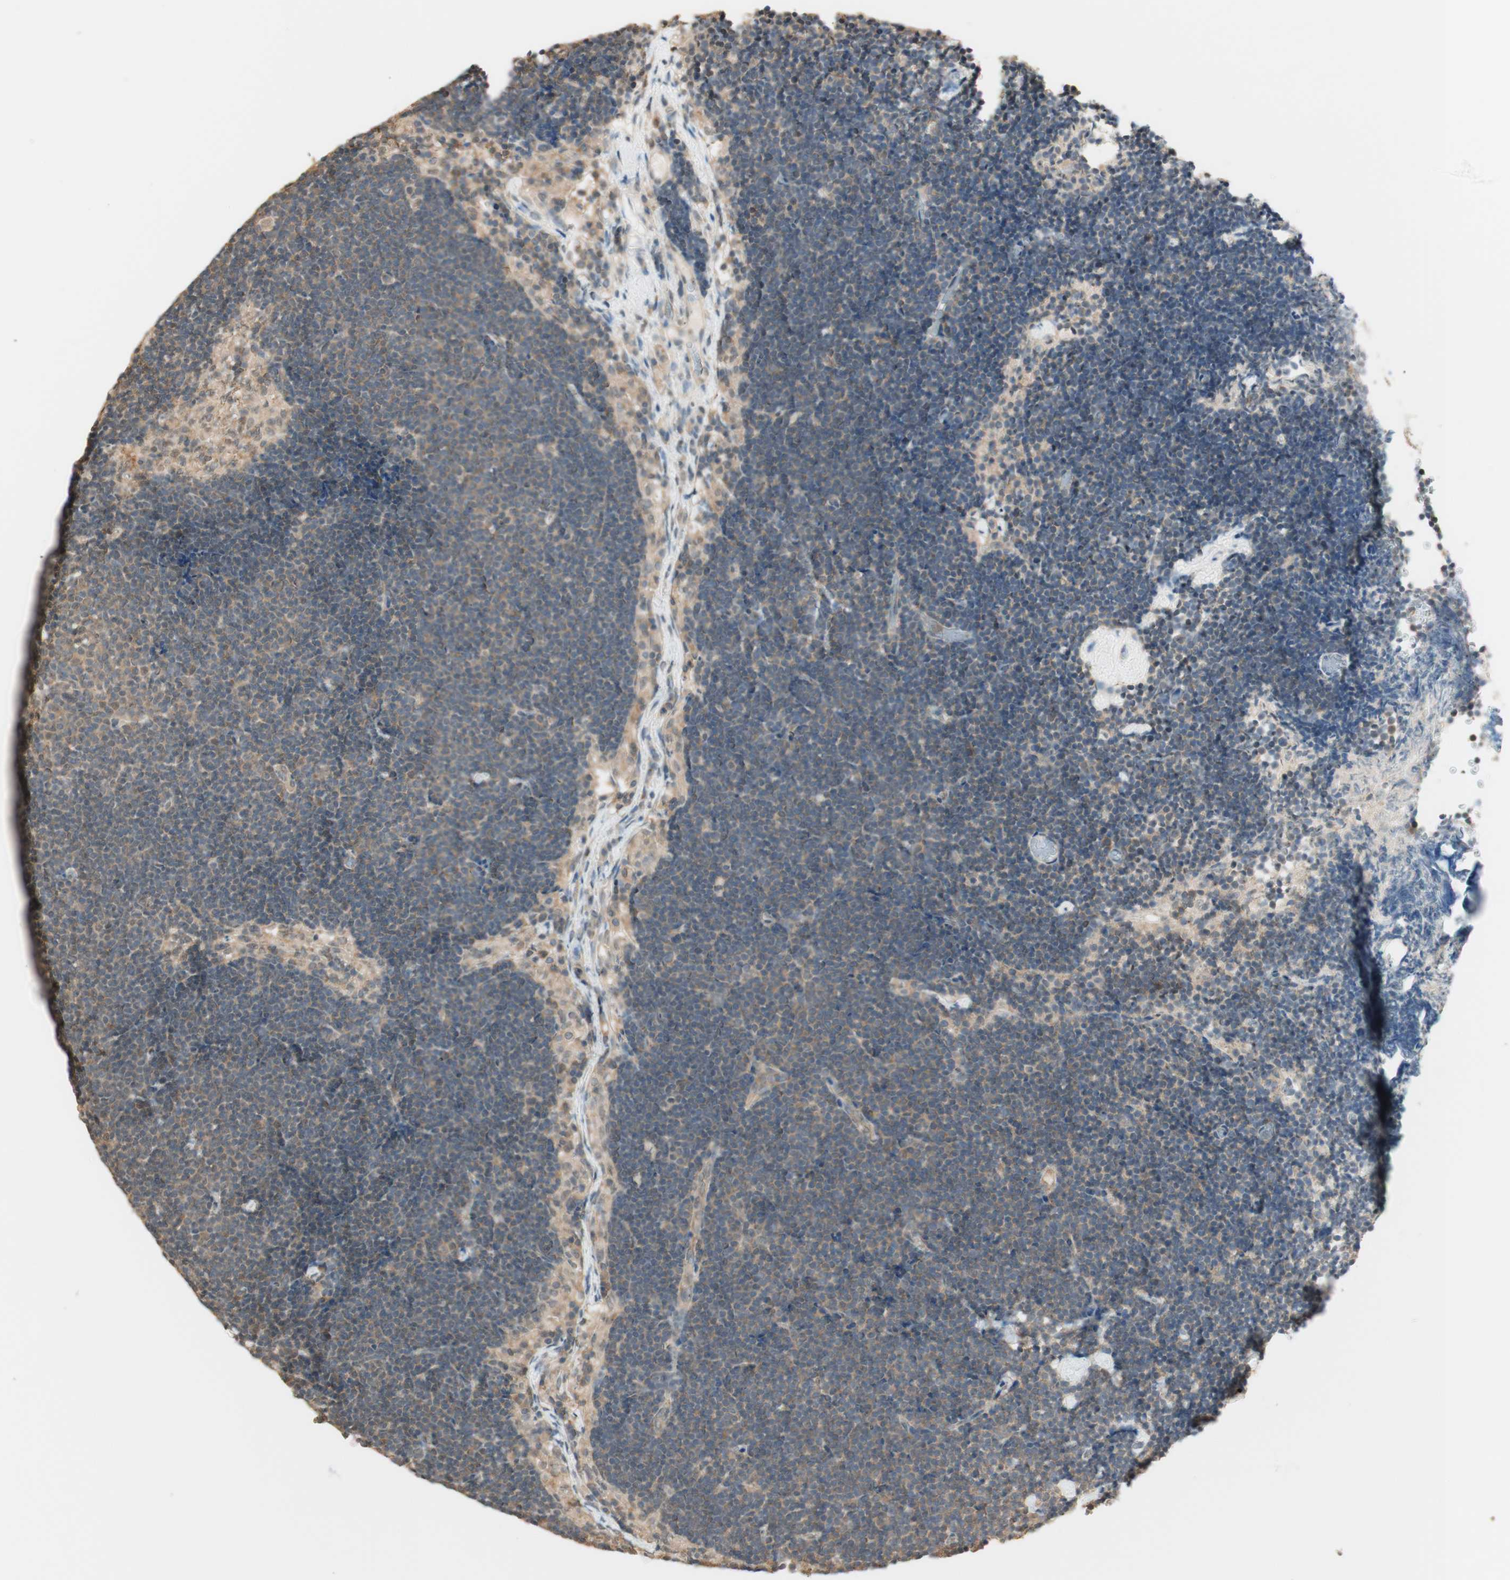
{"staining": {"intensity": "moderate", "quantity": ">75%", "location": "cytoplasmic/membranous,nuclear"}, "tissue": "lymph node", "cell_type": "Germinal center cells", "image_type": "normal", "snomed": [{"axis": "morphology", "description": "Normal tissue, NOS"}, {"axis": "topography", "description": "Lymph node"}], "caption": "Lymph node stained with a brown dye shows moderate cytoplasmic/membranous,nuclear positive staining in approximately >75% of germinal center cells.", "gene": "SPINT2", "patient": {"sex": "male", "age": 63}}